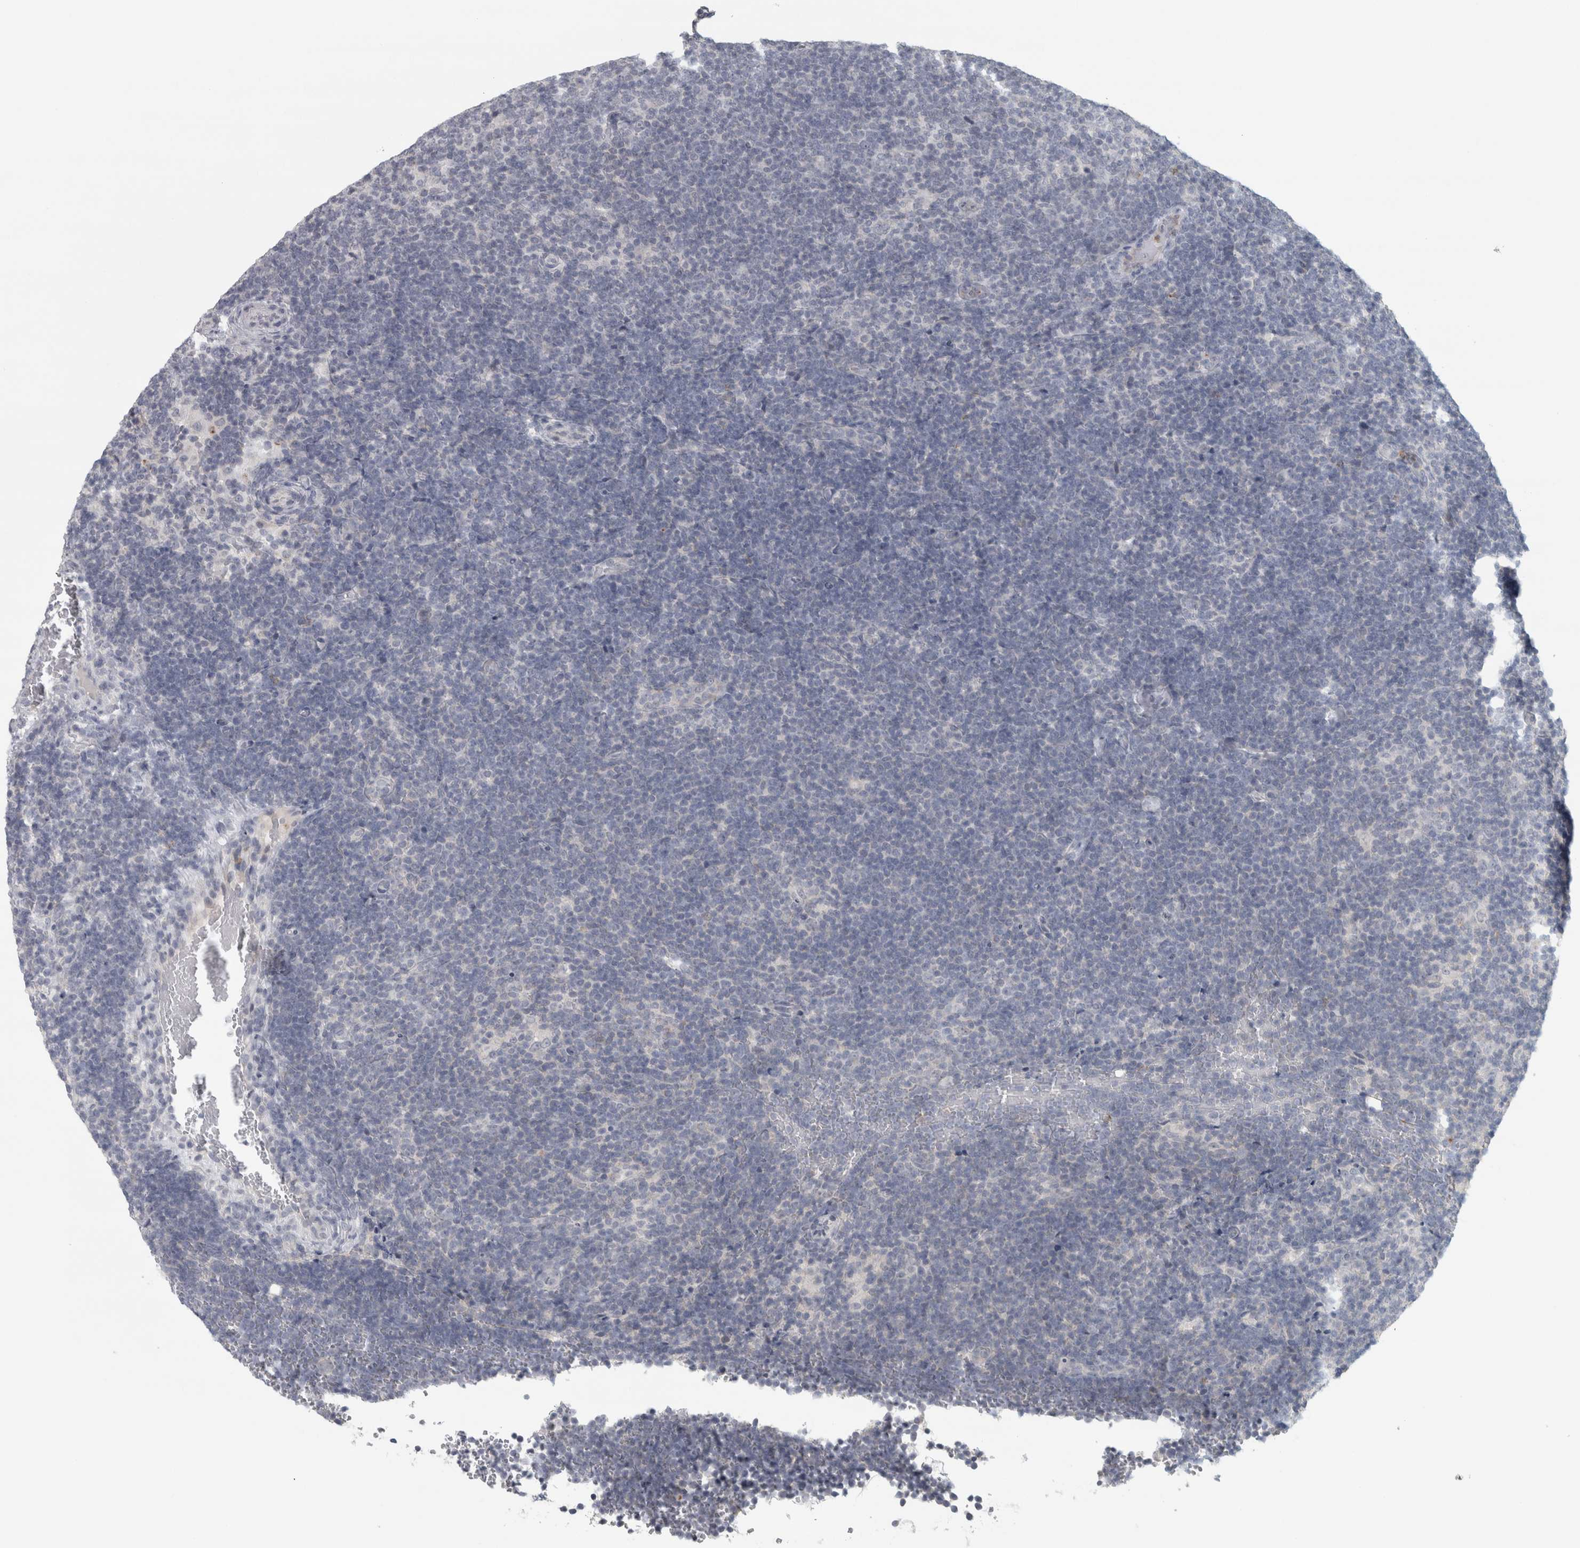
{"staining": {"intensity": "weak", "quantity": "25%-75%", "location": "nuclear"}, "tissue": "lymphoma", "cell_type": "Tumor cells", "image_type": "cancer", "snomed": [{"axis": "morphology", "description": "Hodgkin's disease, NOS"}, {"axis": "topography", "description": "Lymph node"}], "caption": "Immunohistochemistry (IHC) photomicrograph of neoplastic tissue: Hodgkin's disease stained using IHC exhibits low levels of weak protein expression localized specifically in the nuclear of tumor cells, appearing as a nuclear brown color.", "gene": "PTPRN2", "patient": {"sex": "female", "age": 57}}